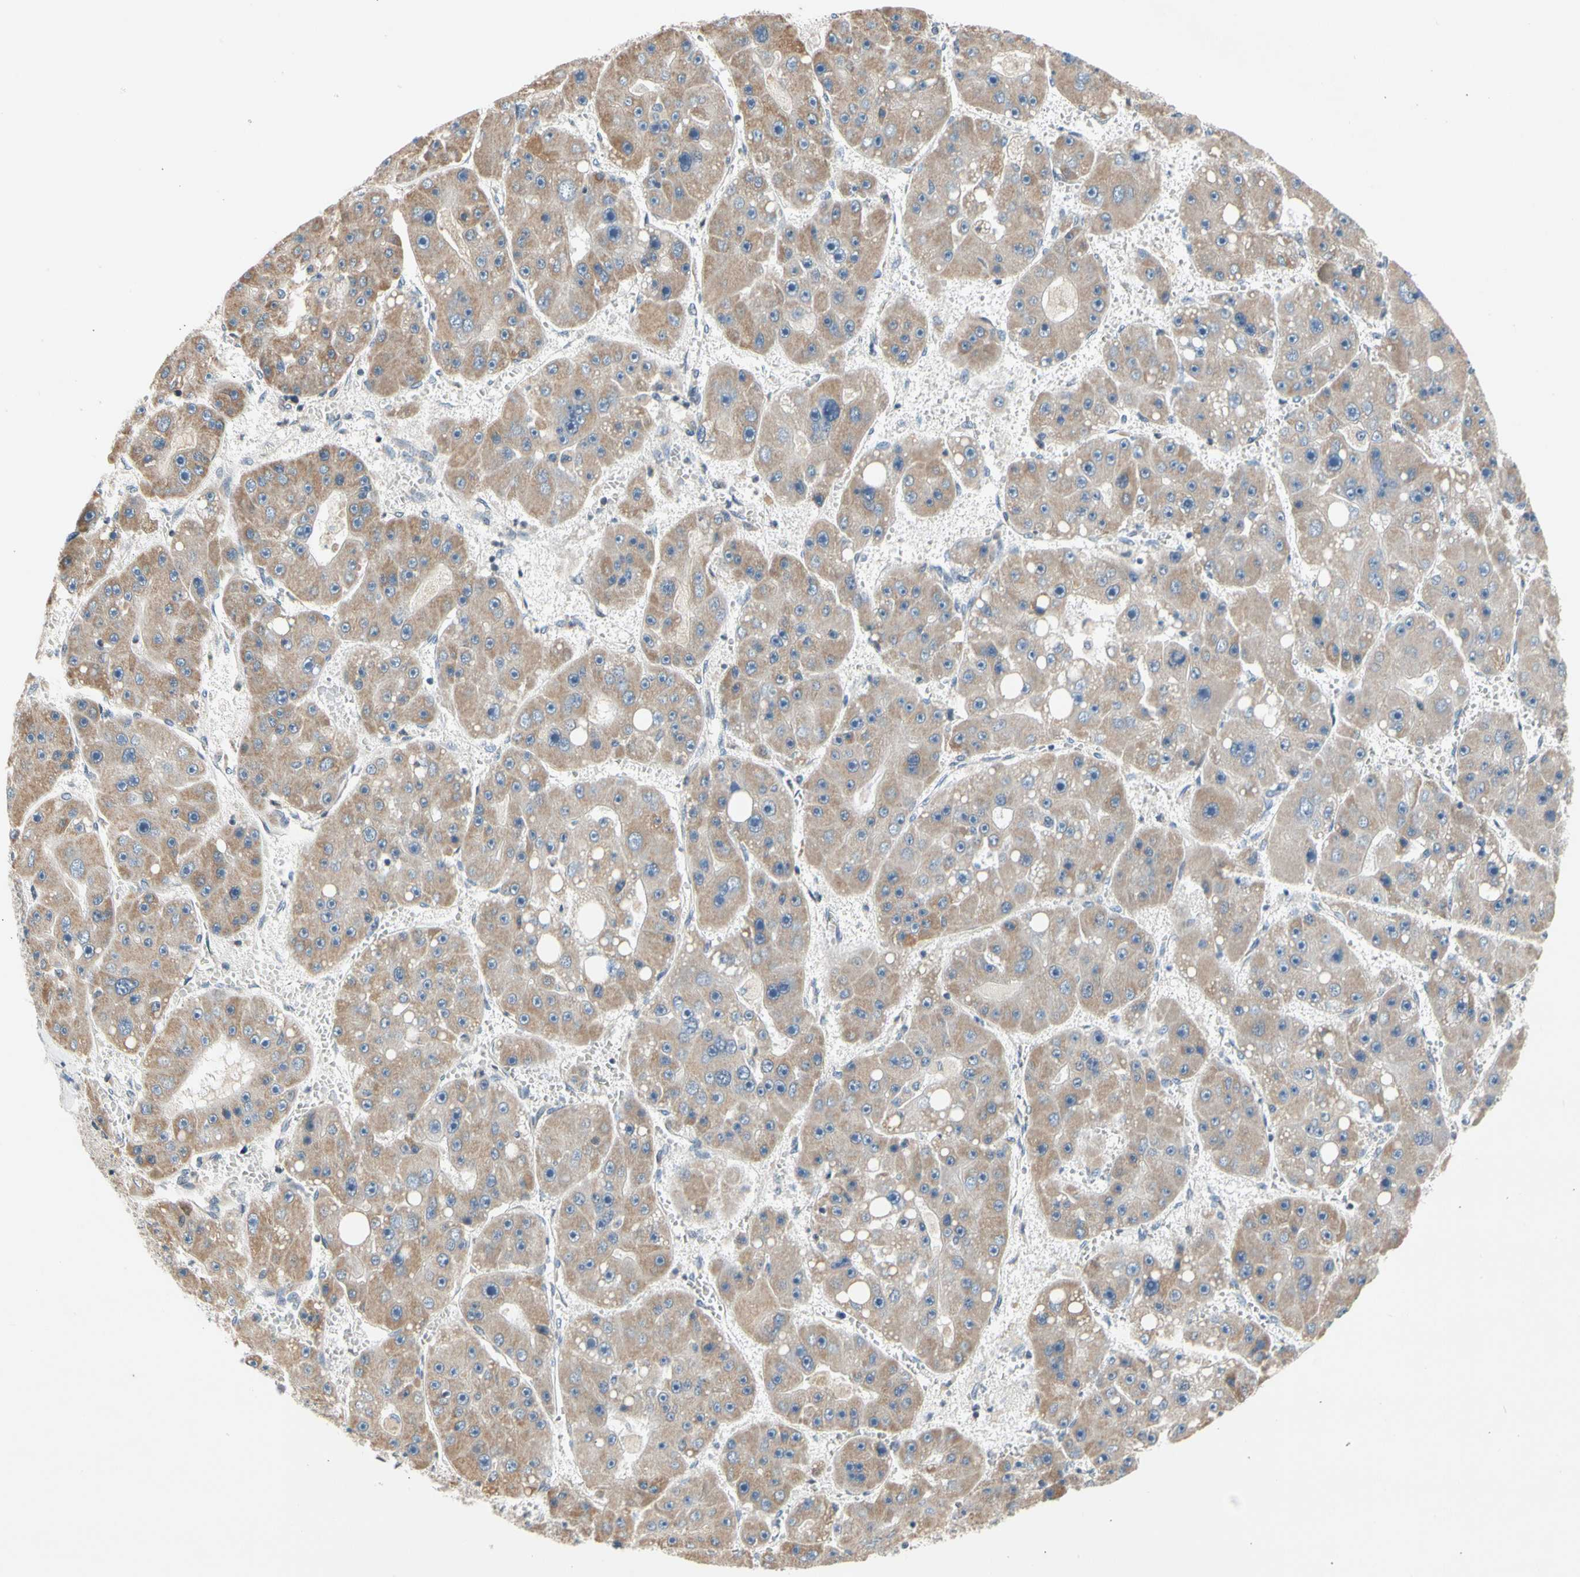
{"staining": {"intensity": "weak", "quantity": ">75%", "location": "cytoplasmic/membranous"}, "tissue": "liver cancer", "cell_type": "Tumor cells", "image_type": "cancer", "snomed": [{"axis": "morphology", "description": "Carcinoma, Hepatocellular, NOS"}, {"axis": "topography", "description": "Liver"}], "caption": "Liver hepatocellular carcinoma stained with a brown dye displays weak cytoplasmic/membranous positive expression in about >75% of tumor cells.", "gene": "SOX30", "patient": {"sex": "female", "age": 61}}